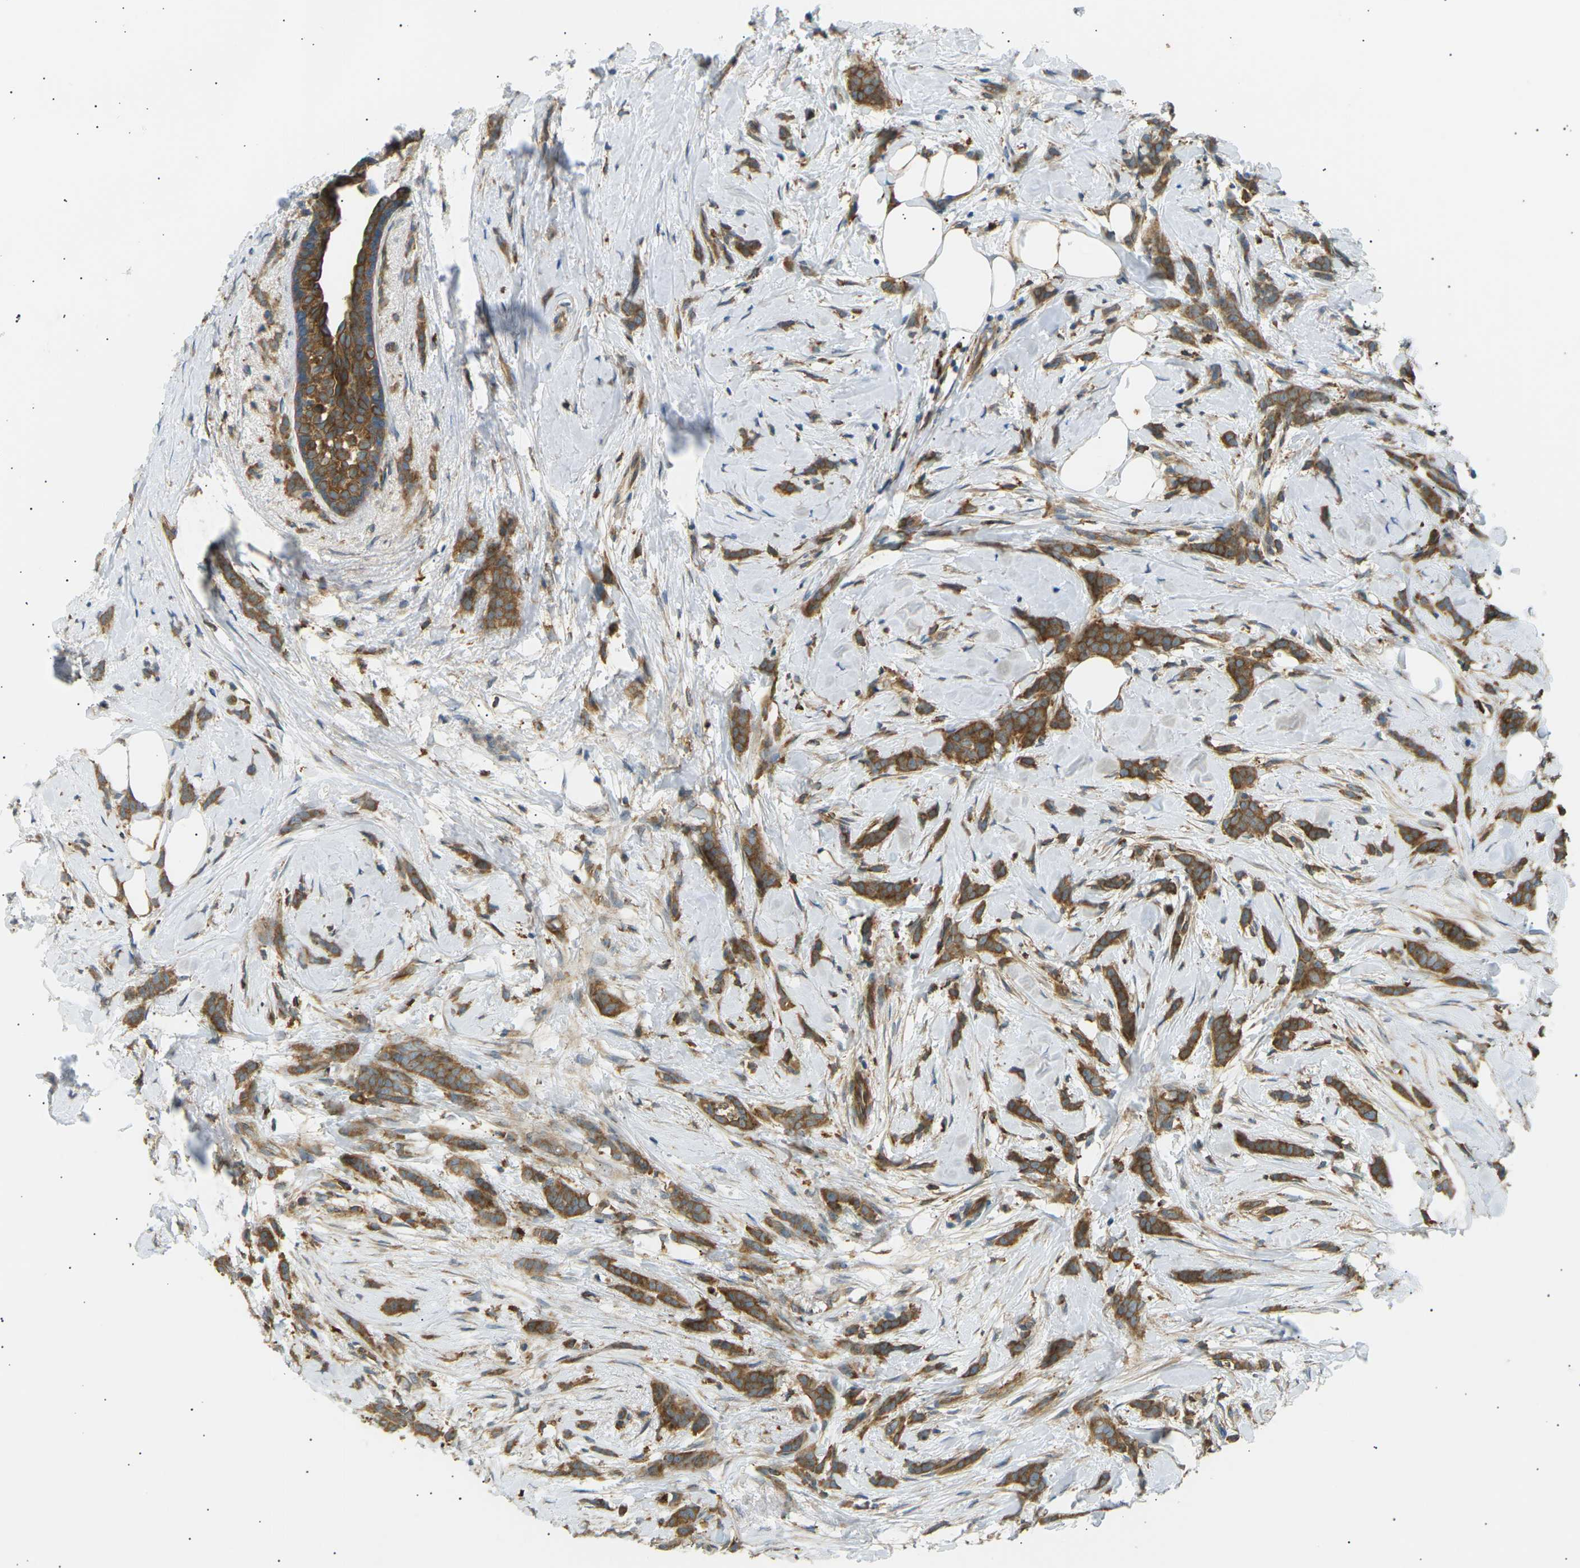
{"staining": {"intensity": "moderate", "quantity": ">75%", "location": "cytoplasmic/membranous"}, "tissue": "breast cancer", "cell_type": "Tumor cells", "image_type": "cancer", "snomed": [{"axis": "morphology", "description": "Lobular carcinoma, in situ"}, {"axis": "morphology", "description": "Lobular carcinoma"}, {"axis": "topography", "description": "Breast"}], "caption": "Human breast cancer stained with a protein marker displays moderate staining in tumor cells.", "gene": "CDK17", "patient": {"sex": "female", "age": 41}}